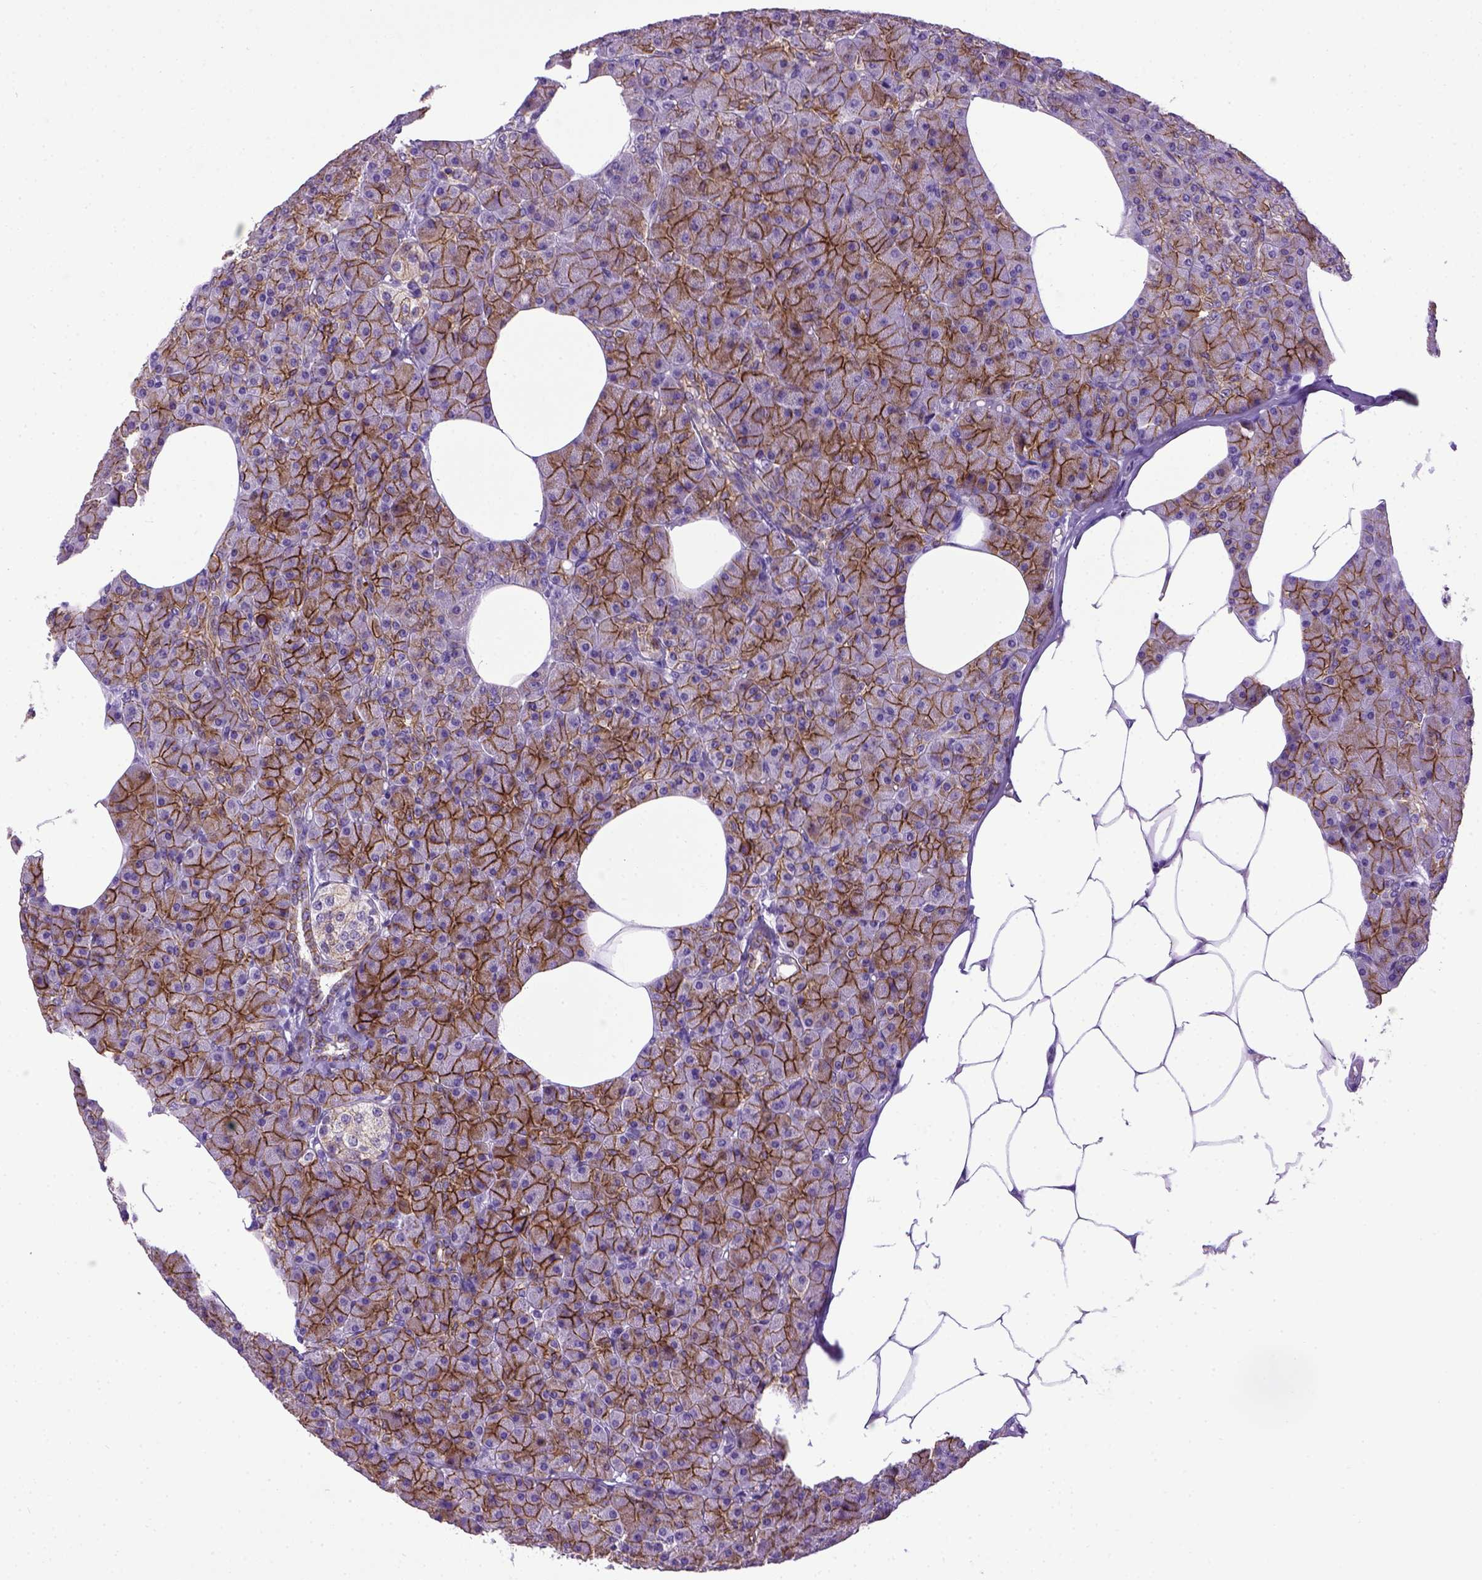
{"staining": {"intensity": "strong", "quantity": ">75%", "location": "cytoplasmic/membranous"}, "tissue": "pancreas", "cell_type": "Exocrine glandular cells", "image_type": "normal", "snomed": [{"axis": "morphology", "description": "Normal tissue, NOS"}, {"axis": "topography", "description": "Pancreas"}], "caption": "Protein staining by IHC displays strong cytoplasmic/membranous staining in approximately >75% of exocrine glandular cells in unremarkable pancreas.", "gene": "CDH1", "patient": {"sex": "female", "age": 45}}